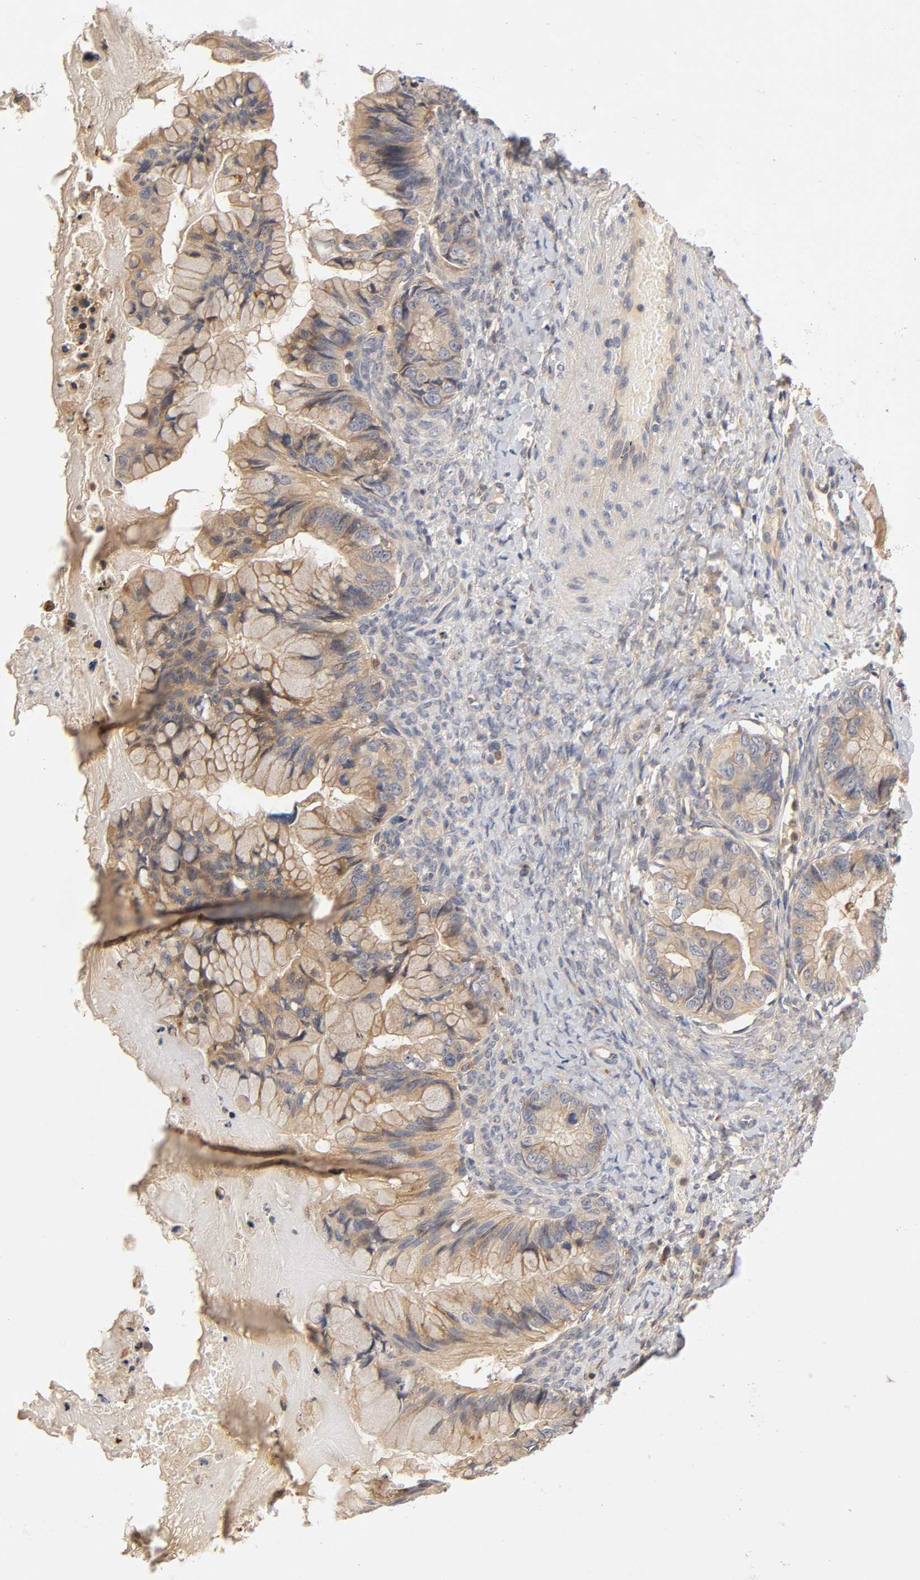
{"staining": {"intensity": "weak", "quantity": ">75%", "location": "cytoplasmic/membranous"}, "tissue": "ovarian cancer", "cell_type": "Tumor cells", "image_type": "cancer", "snomed": [{"axis": "morphology", "description": "Cystadenocarcinoma, mucinous, NOS"}, {"axis": "topography", "description": "Ovary"}], "caption": "About >75% of tumor cells in human ovarian cancer (mucinous cystadenocarcinoma) exhibit weak cytoplasmic/membranous protein staining as visualized by brown immunohistochemical staining.", "gene": "RHOA", "patient": {"sex": "female", "age": 36}}